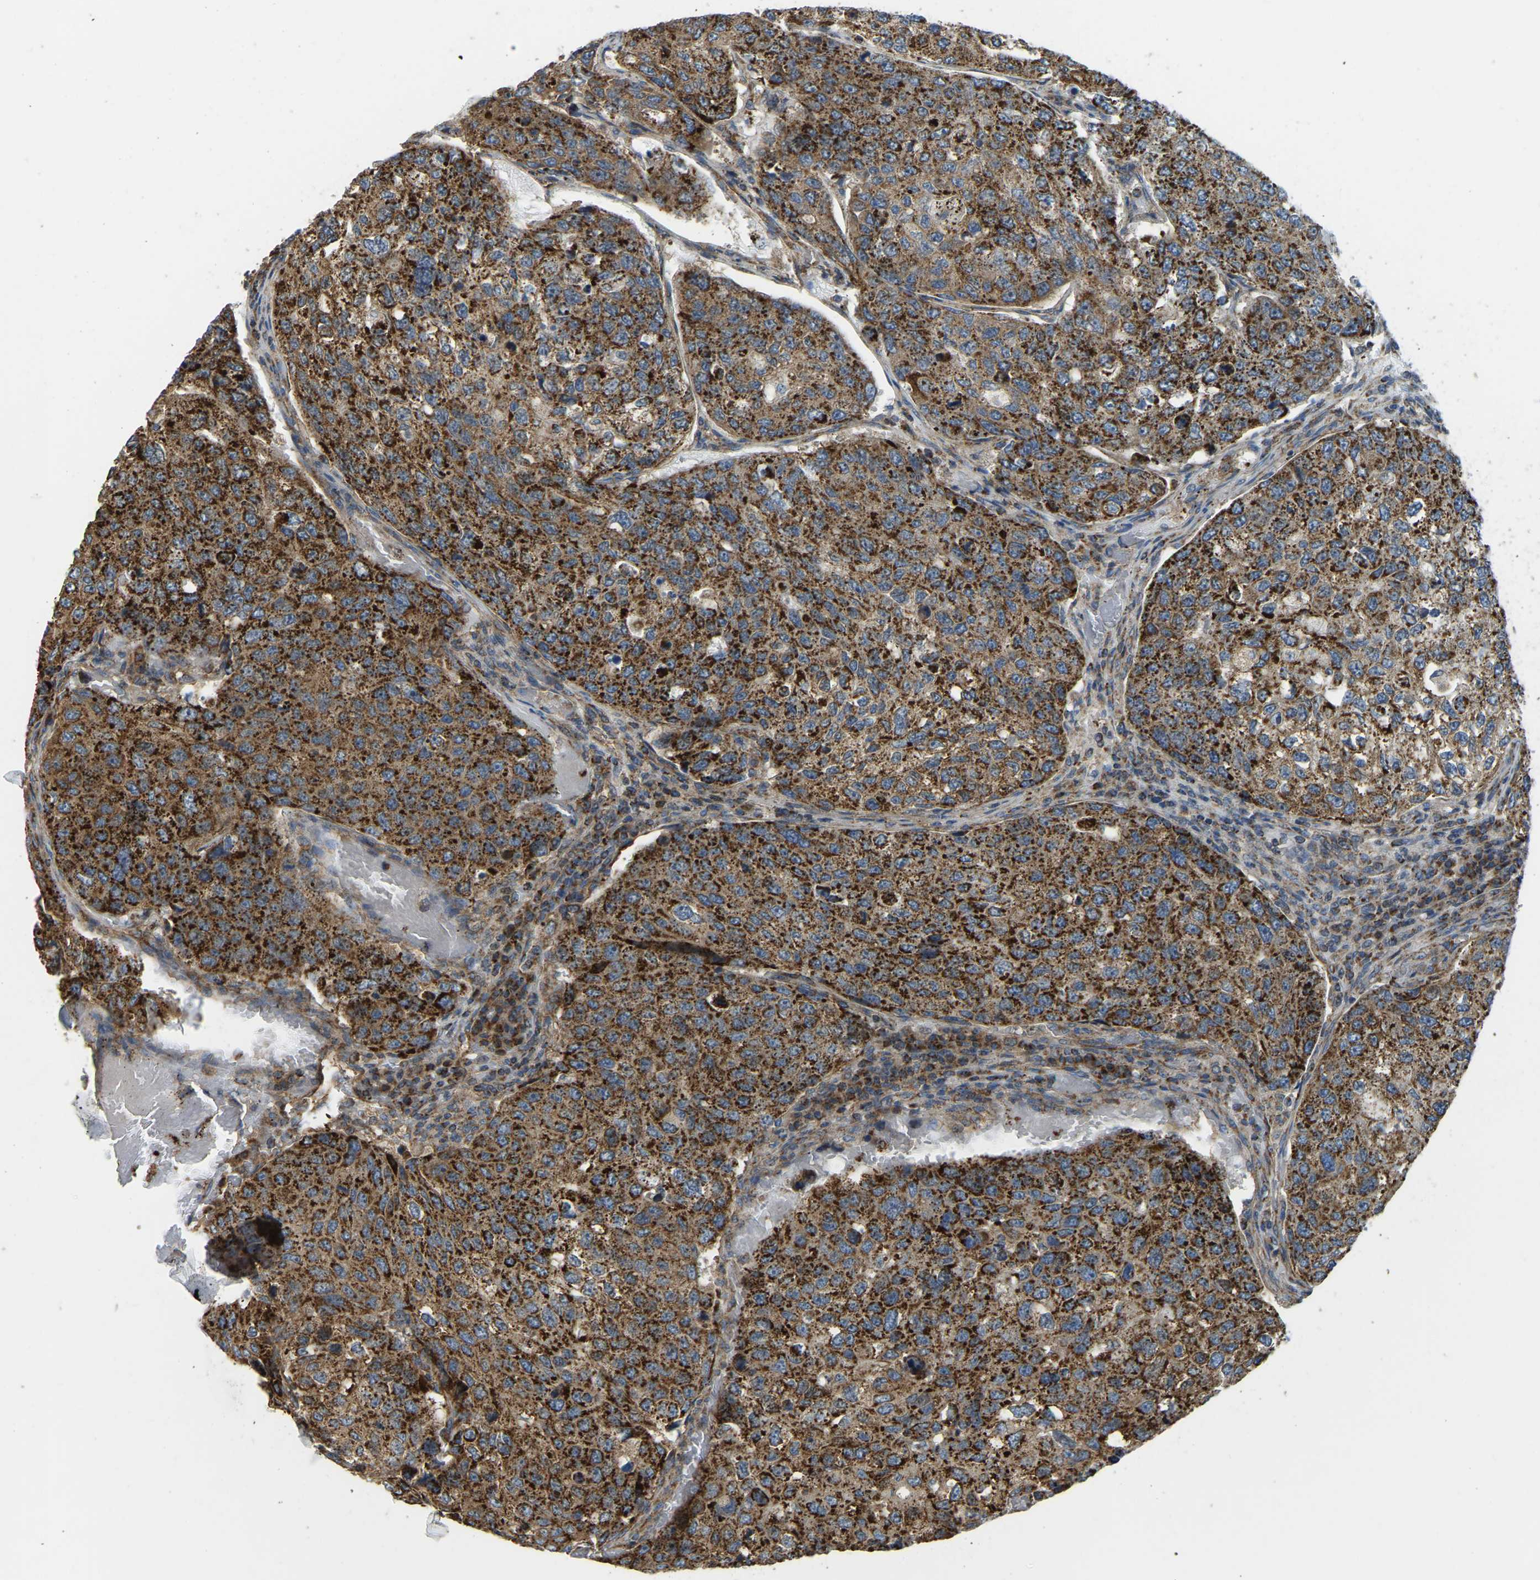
{"staining": {"intensity": "strong", "quantity": ">75%", "location": "cytoplasmic/membranous"}, "tissue": "urothelial cancer", "cell_type": "Tumor cells", "image_type": "cancer", "snomed": [{"axis": "morphology", "description": "Urothelial carcinoma, High grade"}, {"axis": "topography", "description": "Lymph node"}, {"axis": "topography", "description": "Urinary bladder"}], "caption": "DAB immunohistochemical staining of urothelial carcinoma (high-grade) displays strong cytoplasmic/membranous protein expression in about >75% of tumor cells.", "gene": "PSMD7", "patient": {"sex": "male", "age": 51}}